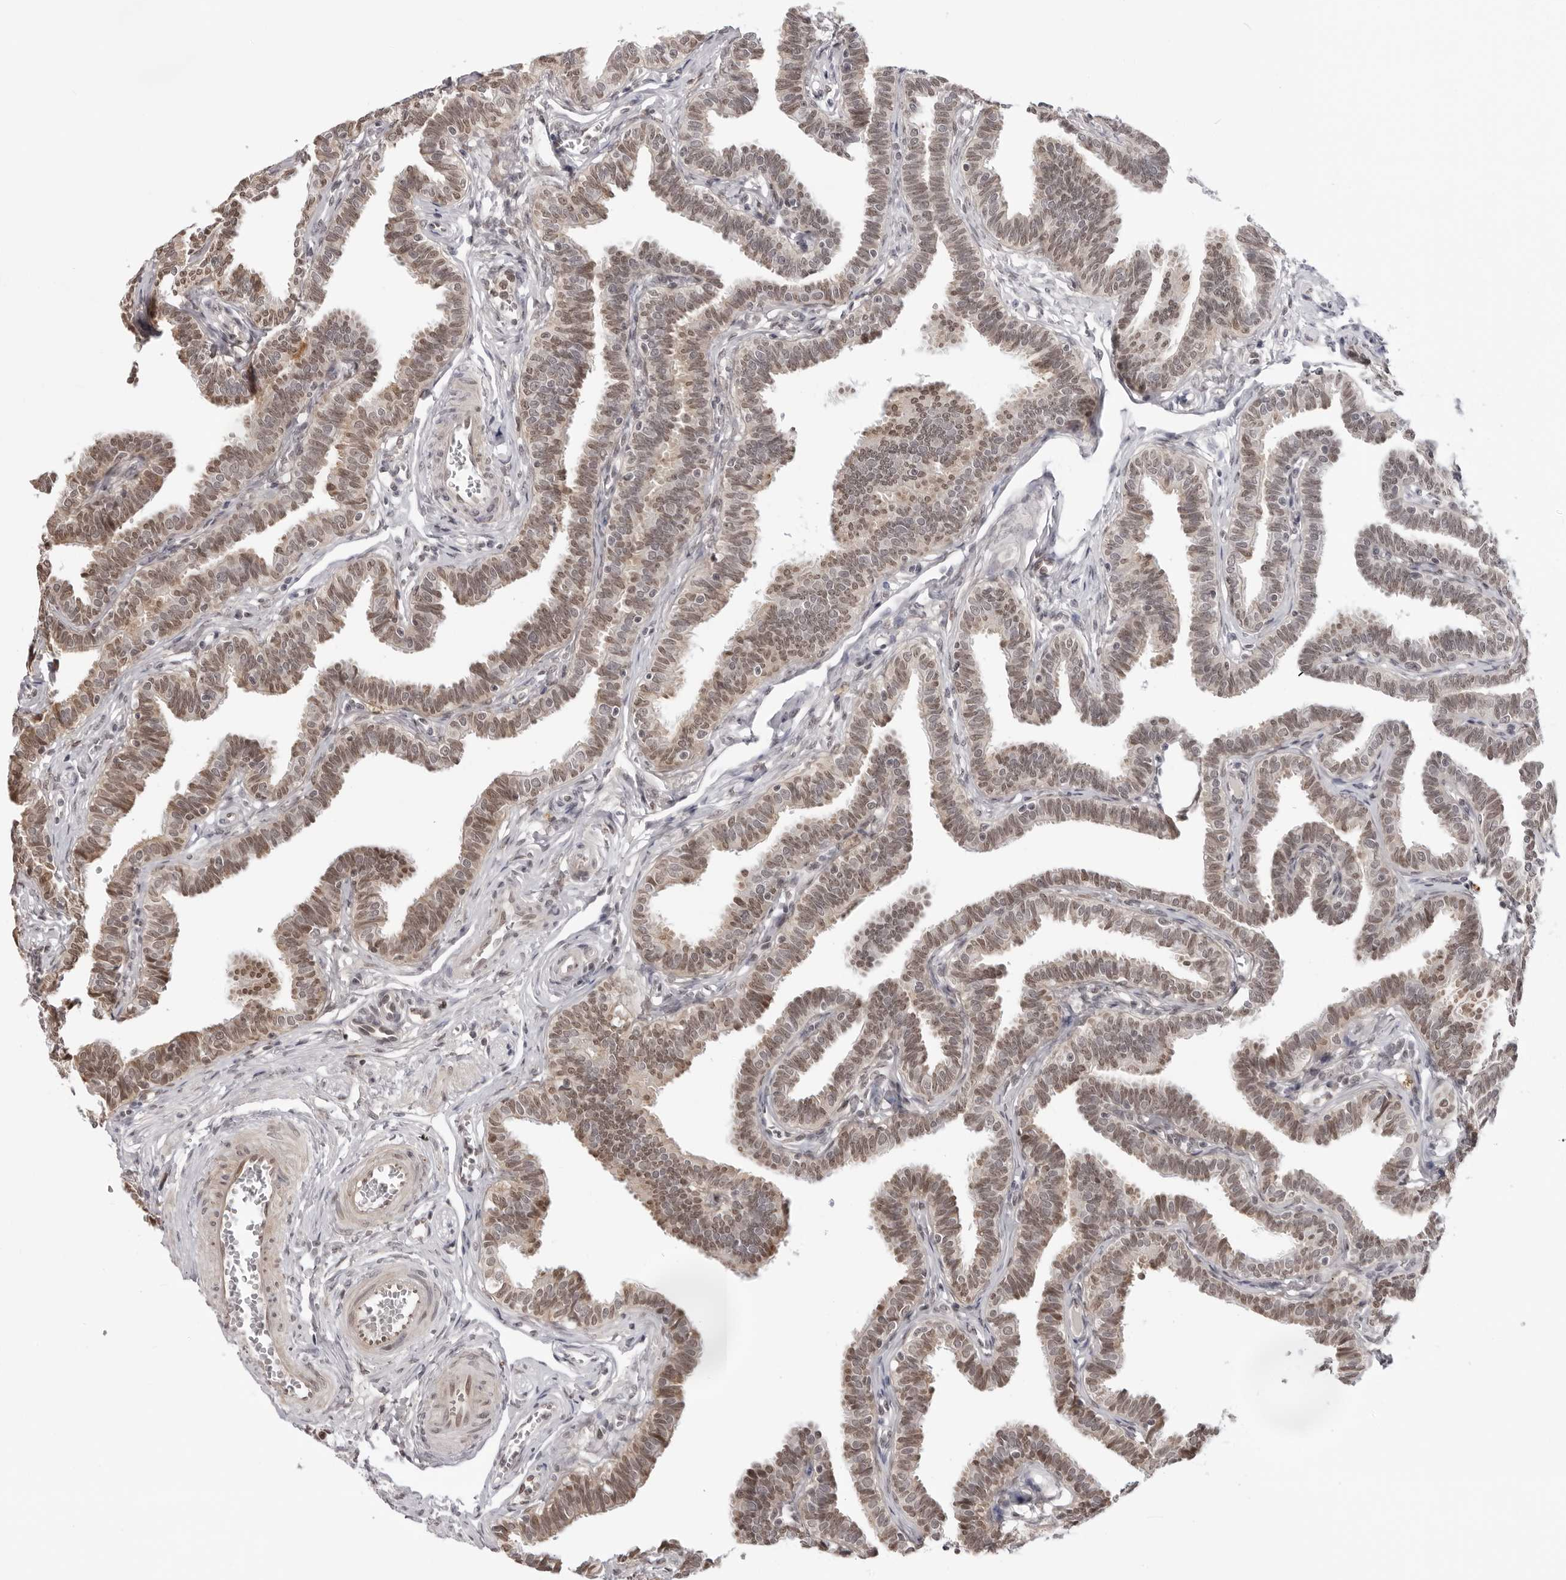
{"staining": {"intensity": "moderate", "quantity": ">75%", "location": "nuclear"}, "tissue": "fallopian tube", "cell_type": "Glandular cells", "image_type": "normal", "snomed": [{"axis": "morphology", "description": "Normal tissue, NOS"}, {"axis": "topography", "description": "Fallopian tube"}, {"axis": "topography", "description": "Ovary"}], "caption": "Approximately >75% of glandular cells in normal fallopian tube demonstrate moderate nuclear protein expression as visualized by brown immunohistochemical staining.", "gene": "SRGAP2", "patient": {"sex": "female", "age": 23}}